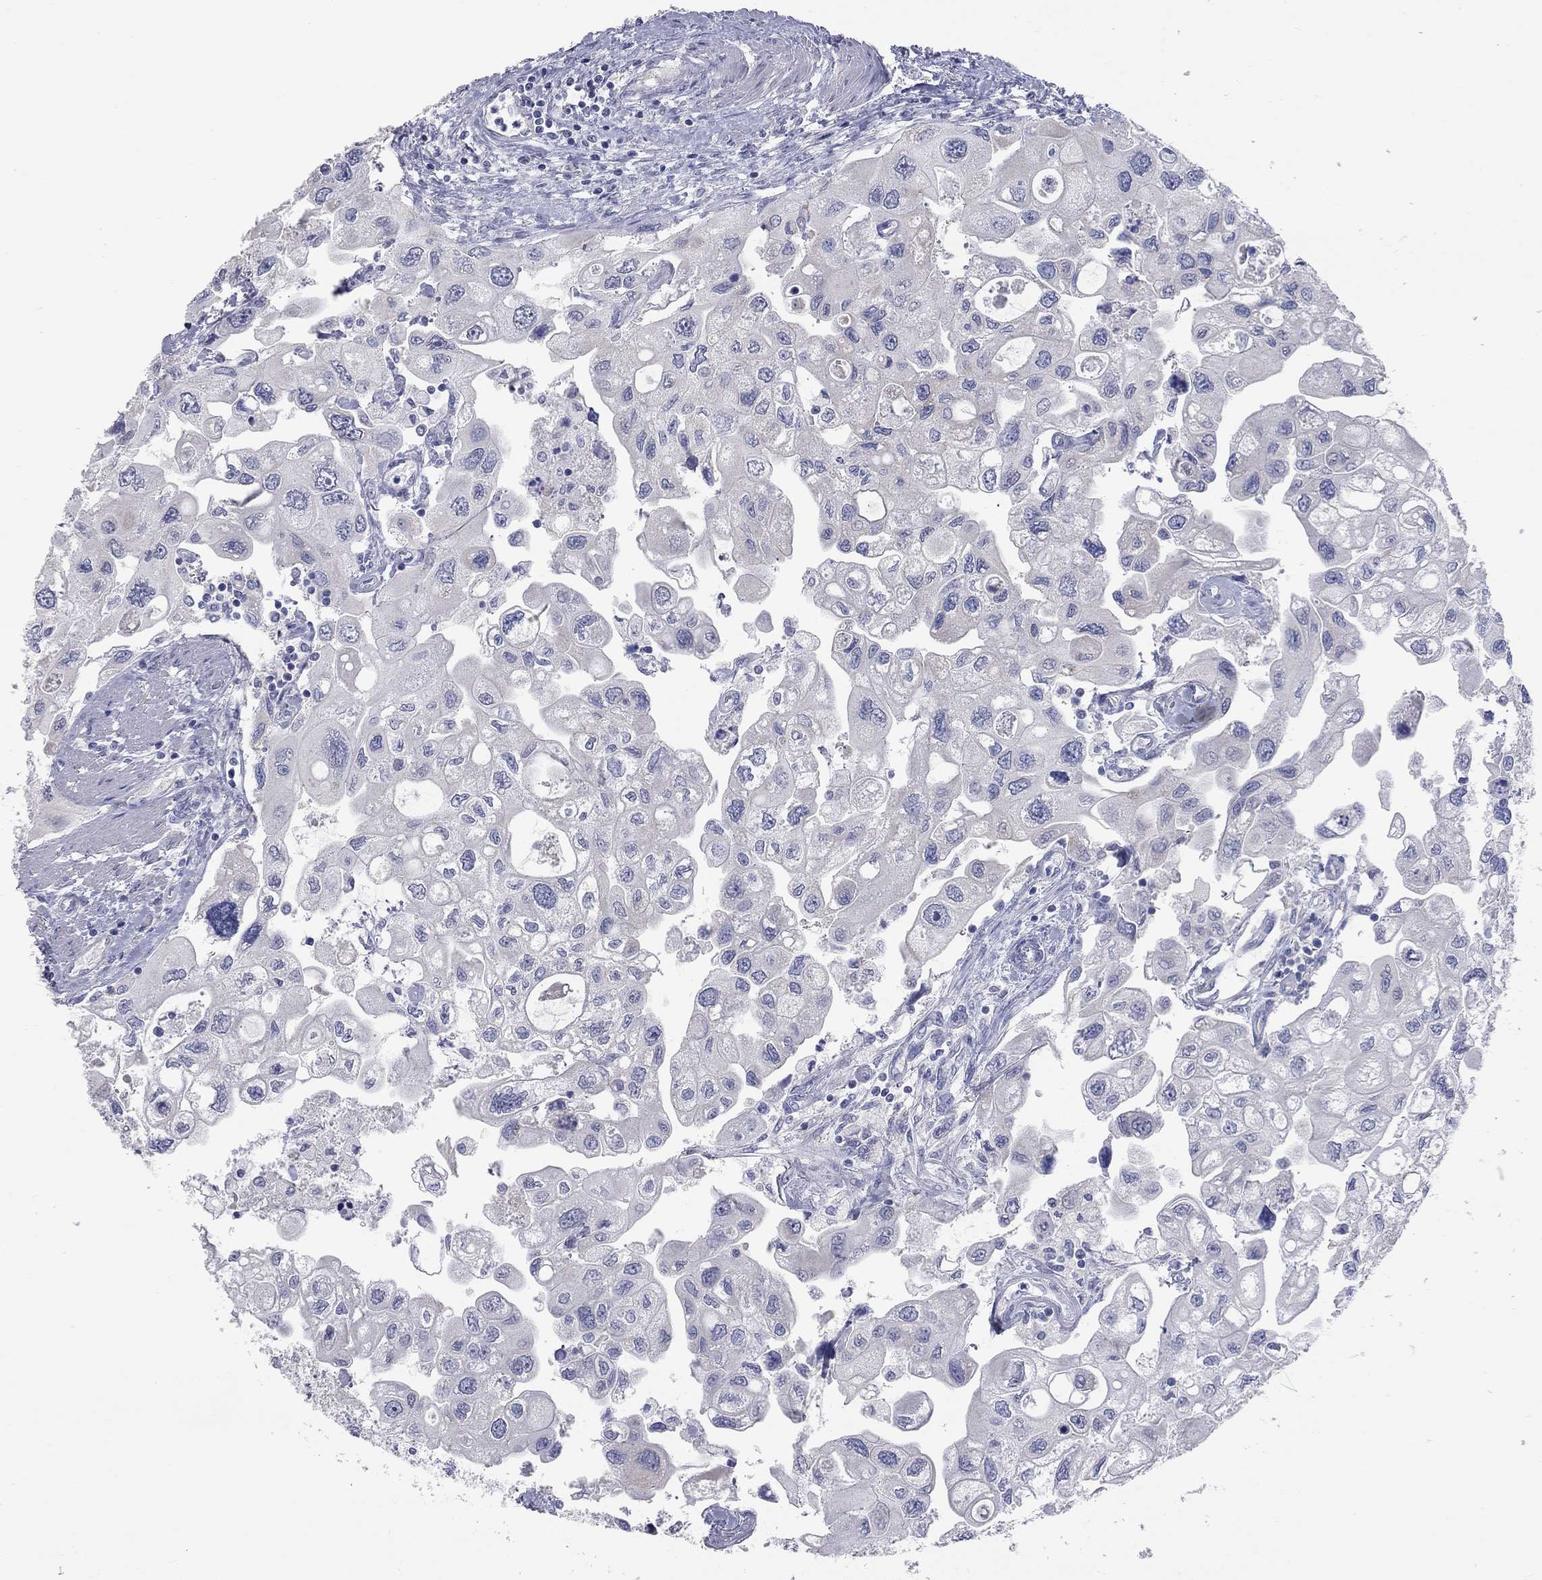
{"staining": {"intensity": "negative", "quantity": "none", "location": "none"}, "tissue": "urothelial cancer", "cell_type": "Tumor cells", "image_type": "cancer", "snomed": [{"axis": "morphology", "description": "Urothelial carcinoma, High grade"}, {"axis": "topography", "description": "Urinary bladder"}], "caption": "IHC histopathology image of human urothelial cancer stained for a protein (brown), which exhibits no staining in tumor cells. (Stains: DAB immunohistochemistry with hematoxylin counter stain, Microscopy: brightfield microscopy at high magnification).", "gene": "CFAP161", "patient": {"sex": "male", "age": 59}}